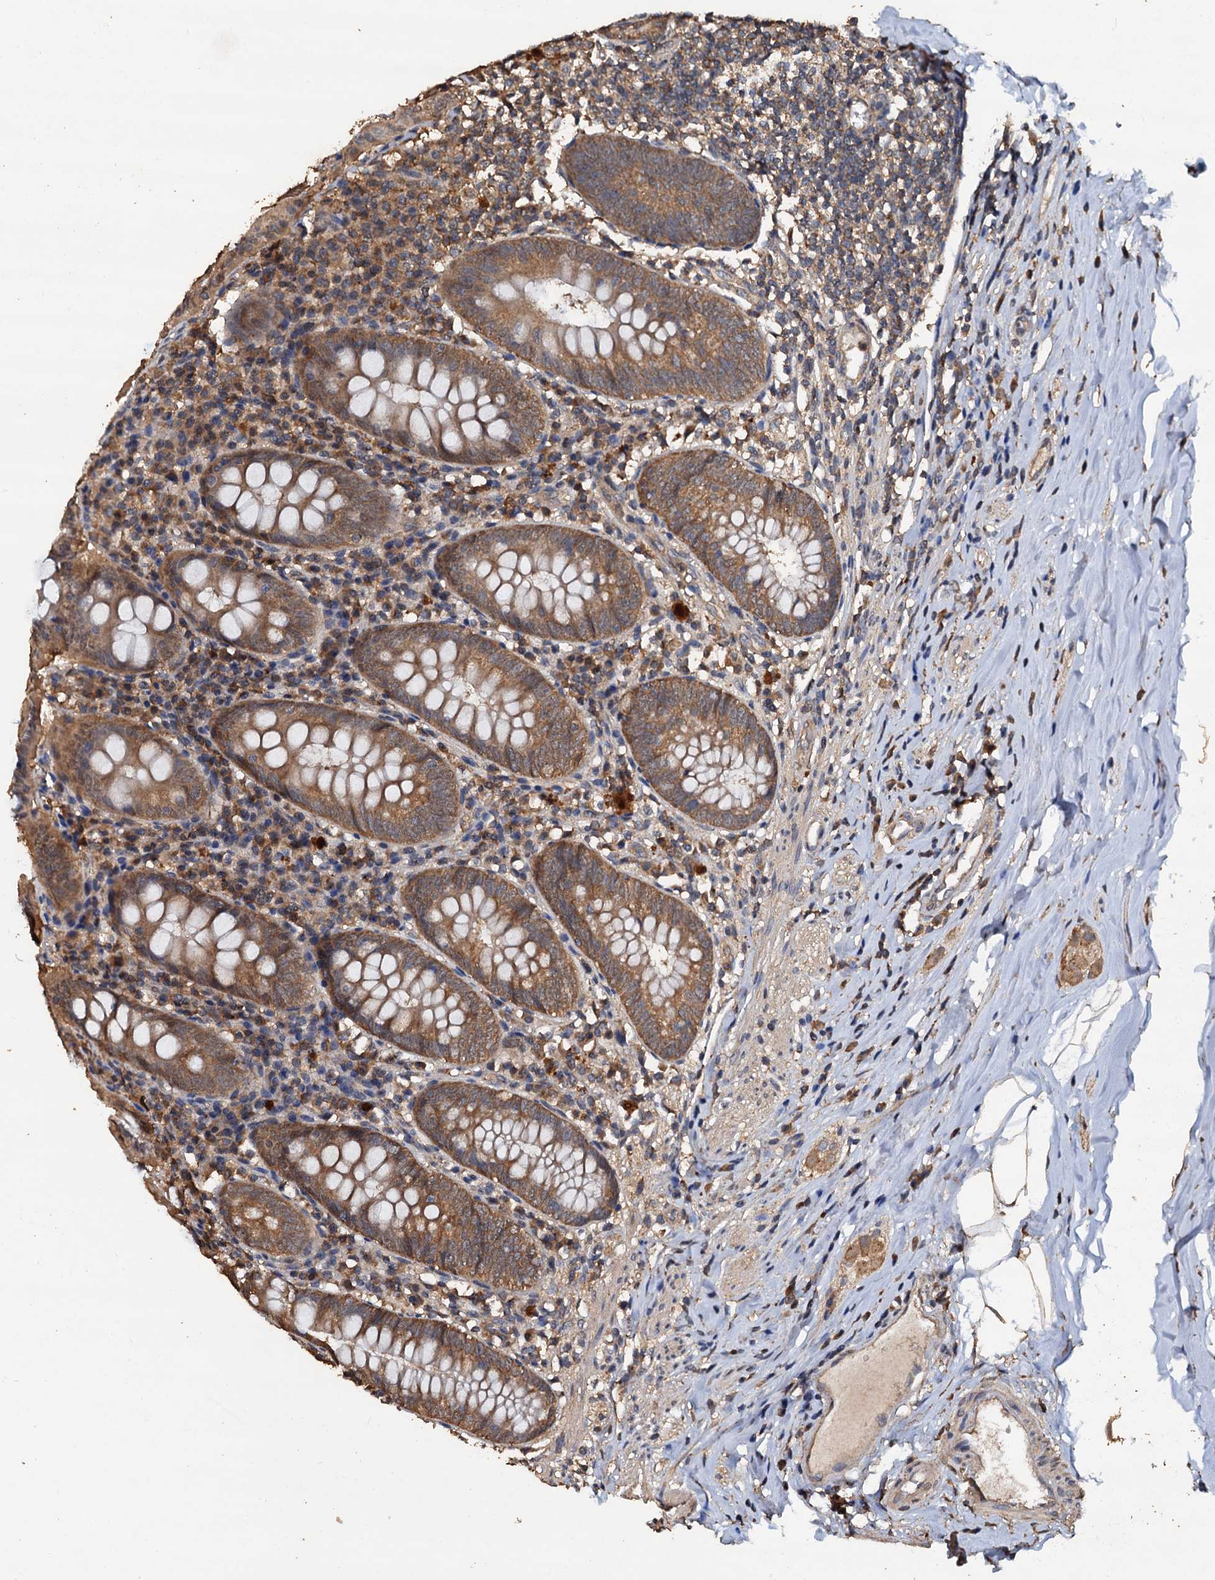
{"staining": {"intensity": "moderate", "quantity": ">75%", "location": "cytoplasmic/membranous"}, "tissue": "appendix", "cell_type": "Glandular cells", "image_type": "normal", "snomed": [{"axis": "morphology", "description": "Normal tissue, NOS"}, {"axis": "topography", "description": "Appendix"}], "caption": "Immunohistochemical staining of unremarkable appendix exhibits >75% levels of moderate cytoplasmic/membranous protein staining in about >75% of glandular cells.", "gene": "PSMD9", "patient": {"sex": "female", "age": 54}}